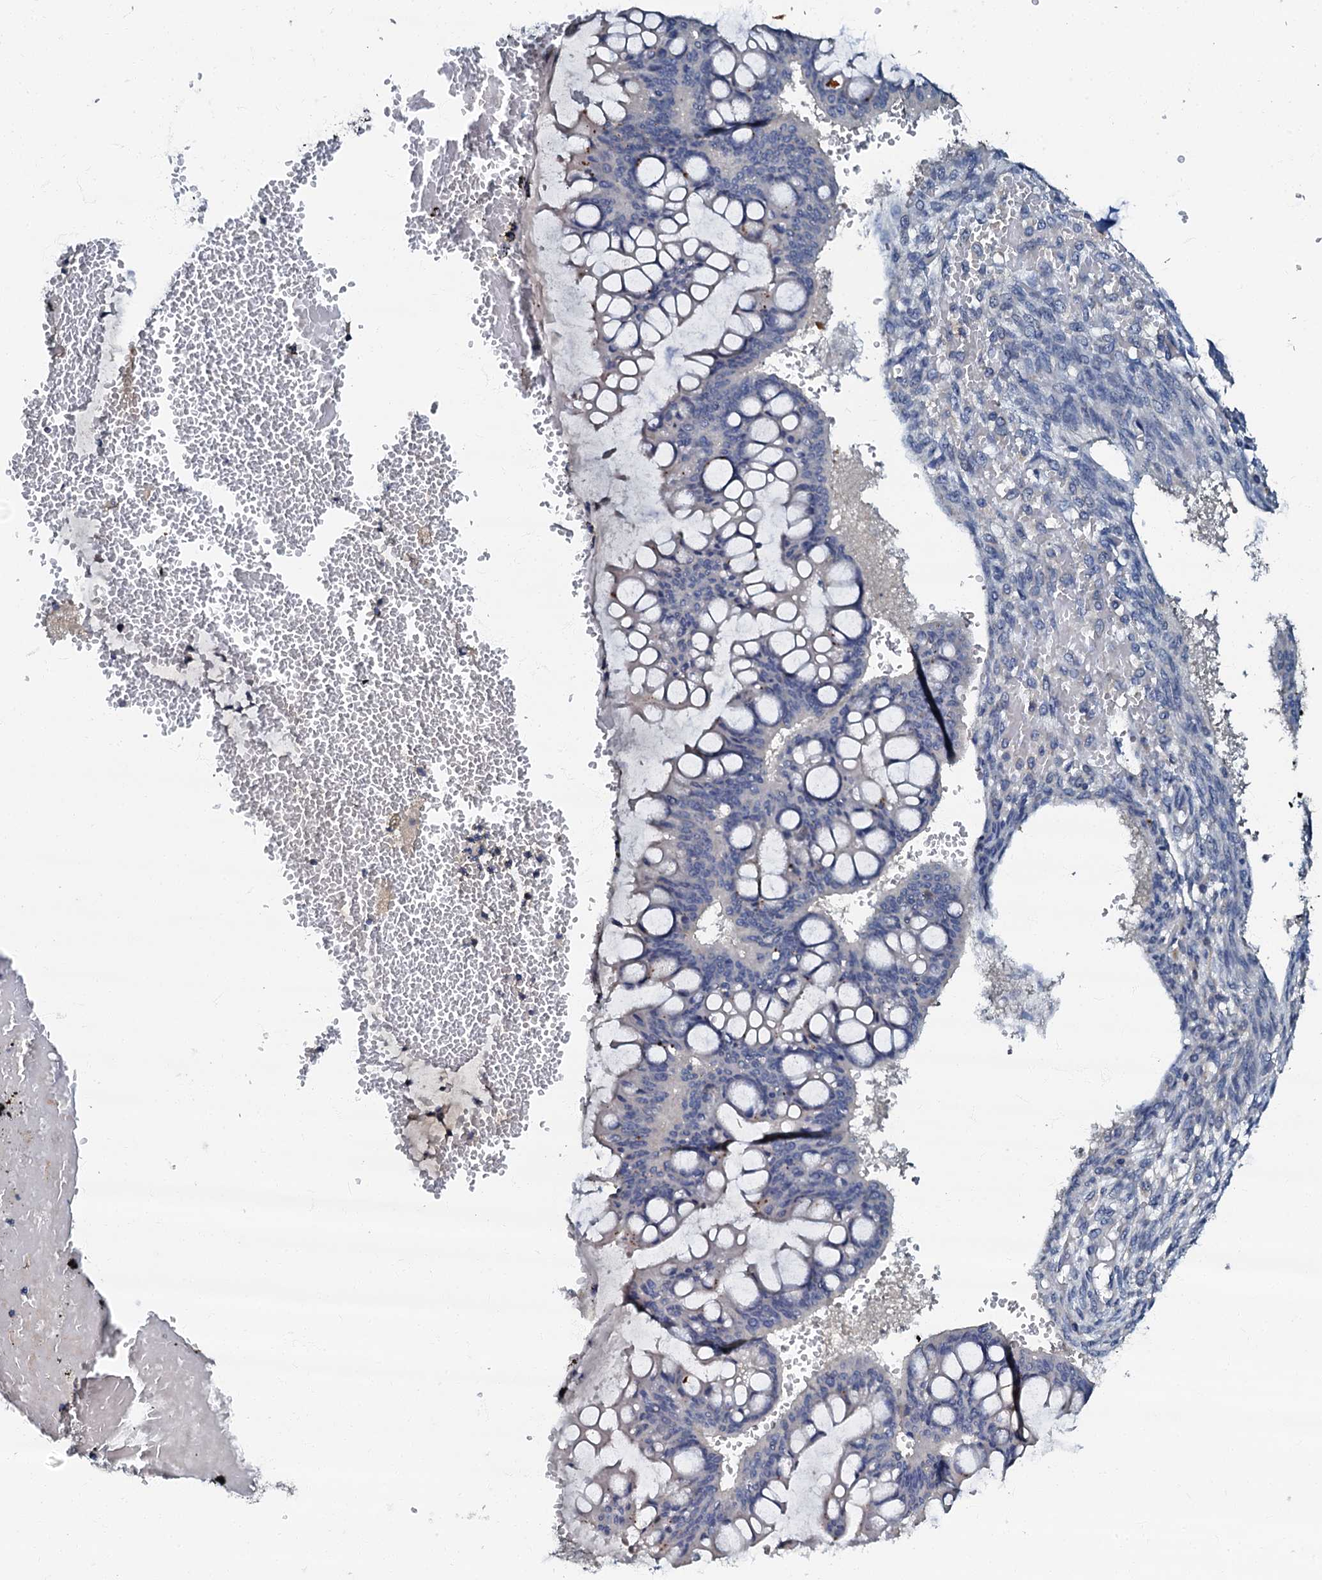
{"staining": {"intensity": "negative", "quantity": "none", "location": "none"}, "tissue": "ovarian cancer", "cell_type": "Tumor cells", "image_type": "cancer", "snomed": [{"axis": "morphology", "description": "Cystadenocarcinoma, mucinous, NOS"}, {"axis": "topography", "description": "Ovary"}], "caption": "Ovarian mucinous cystadenocarcinoma stained for a protein using IHC exhibits no expression tumor cells.", "gene": "OLAH", "patient": {"sex": "female", "age": 73}}